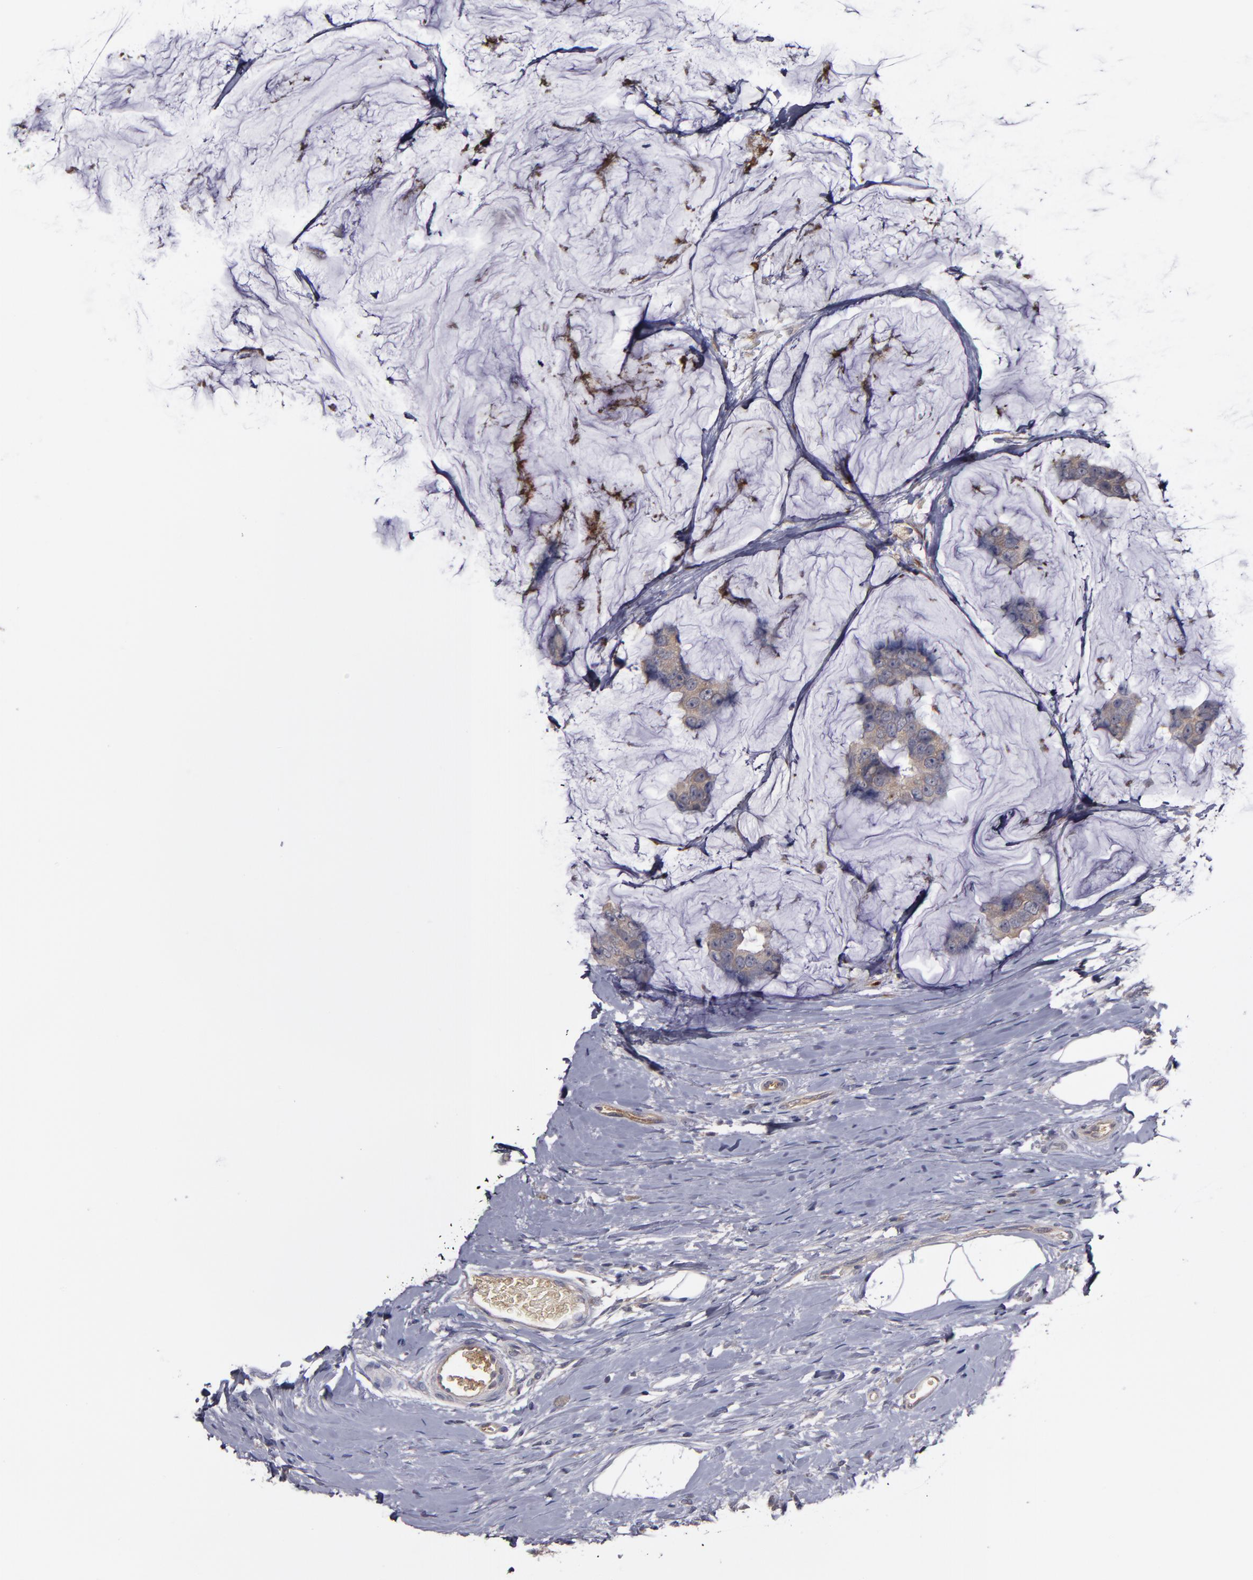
{"staining": {"intensity": "weak", "quantity": ">75%", "location": "cytoplasmic/membranous"}, "tissue": "breast cancer", "cell_type": "Tumor cells", "image_type": "cancer", "snomed": [{"axis": "morphology", "description": "Normal tissue, NOS"}, {"axis": "morphology", "description": "Duct carcinoma"}, {"axis": "topography", "description": "Breast"}], "caption": "A brown stain highlights weak cytoplasmic/membranous staining of a protein in breast cancer tumor cells.", "gene": "MMP11", "patient": {"sex": "female", "age": 50}}